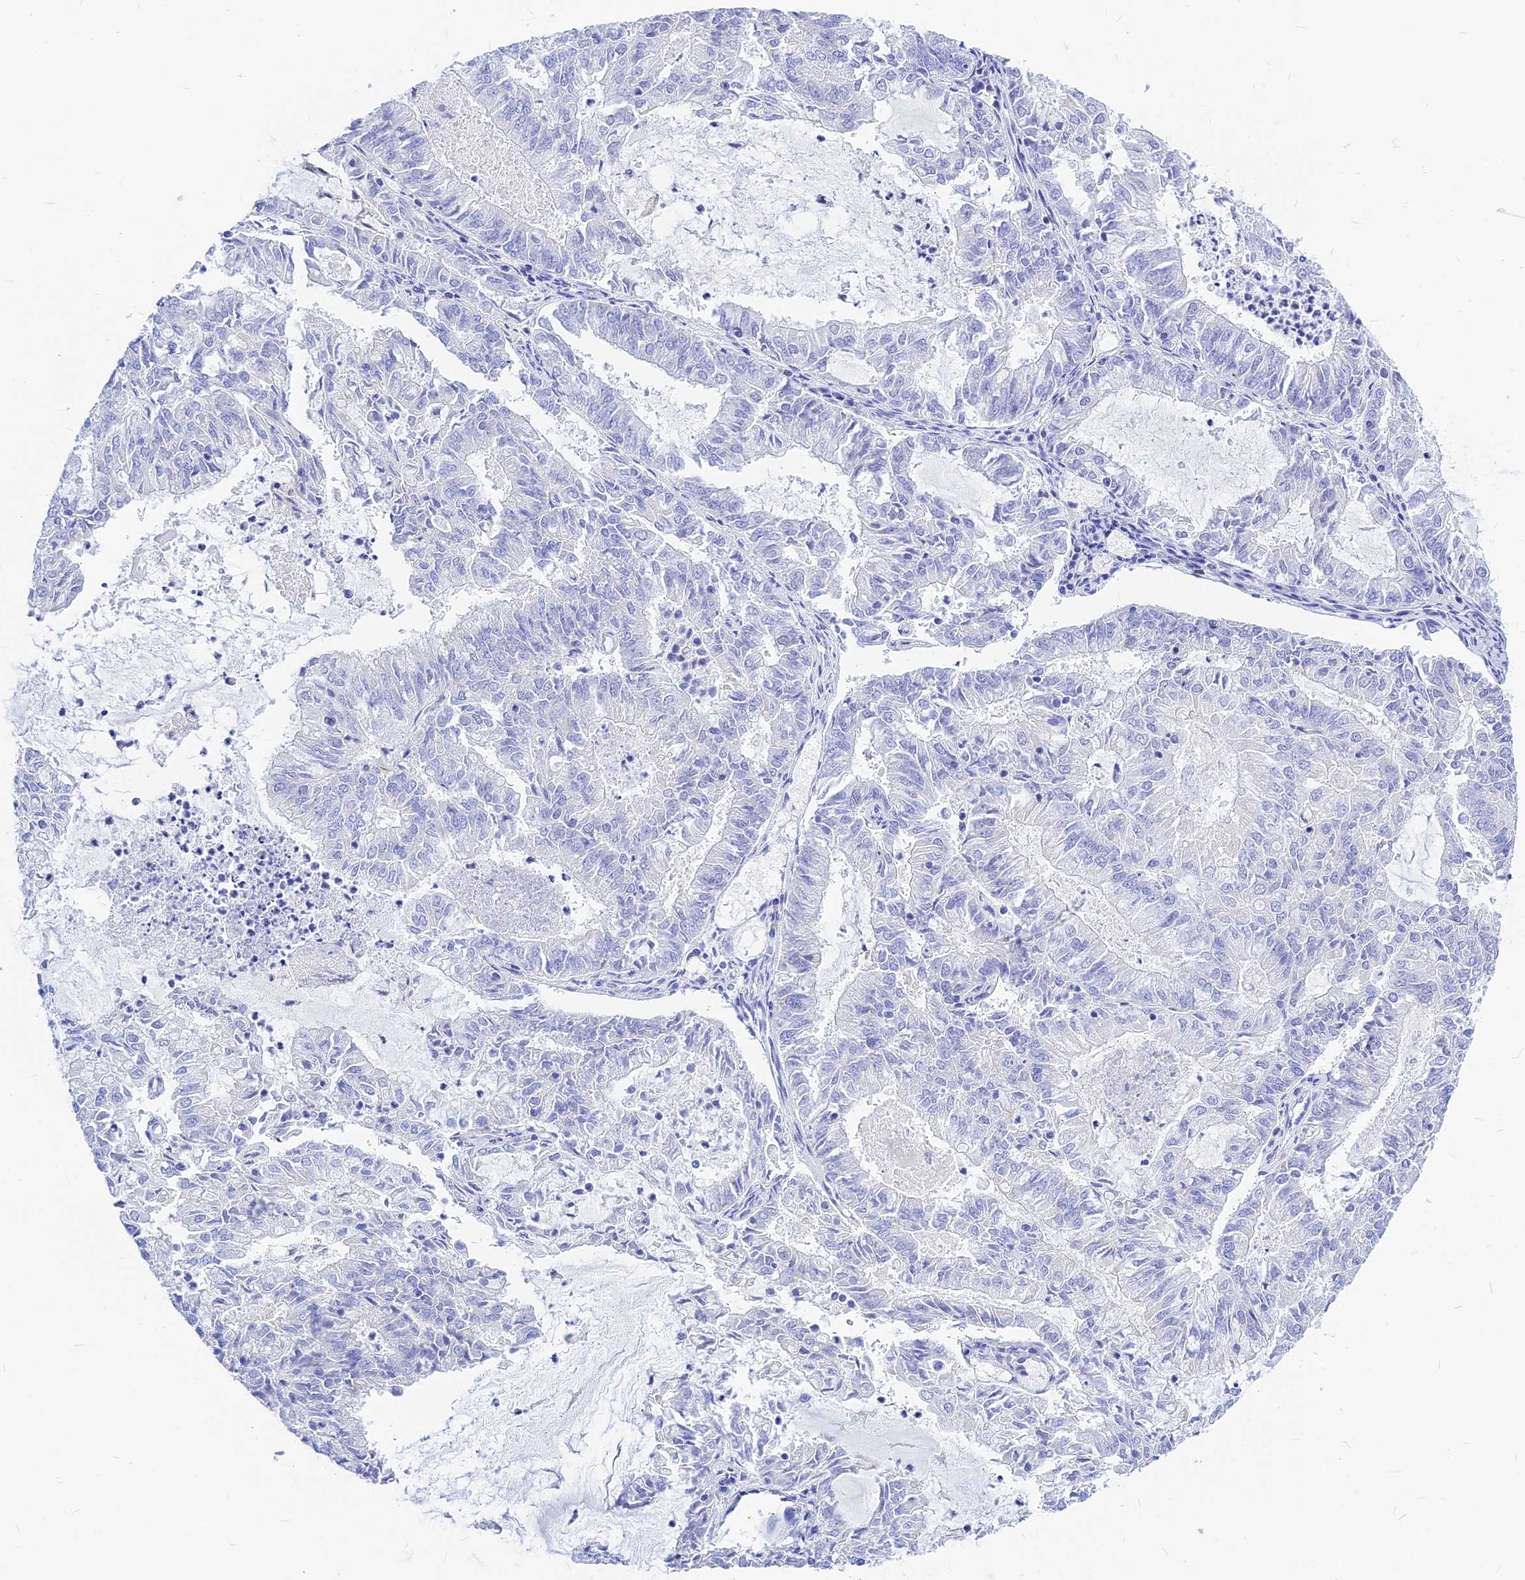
{"staining": {"intensity": "negative", "quantity": "none", "location": "none"}, "tissue": "endometrial cancer", "cell_type": "Tumor cells", "image_type": "cancer", "snomed": [{"axis": "morphology", "description": "Adenocarcinoma, NOS"}, {"axis": "topography", "description": "Endometrium"}], "caption": "Endometrial adenocarcinoma was stained to show a protein in brown. There is no significant expression in tumor cells. Nuclei are stained in blue.", "gene": "CNOT6", "patient": {"sex": "female", "age": 57}}